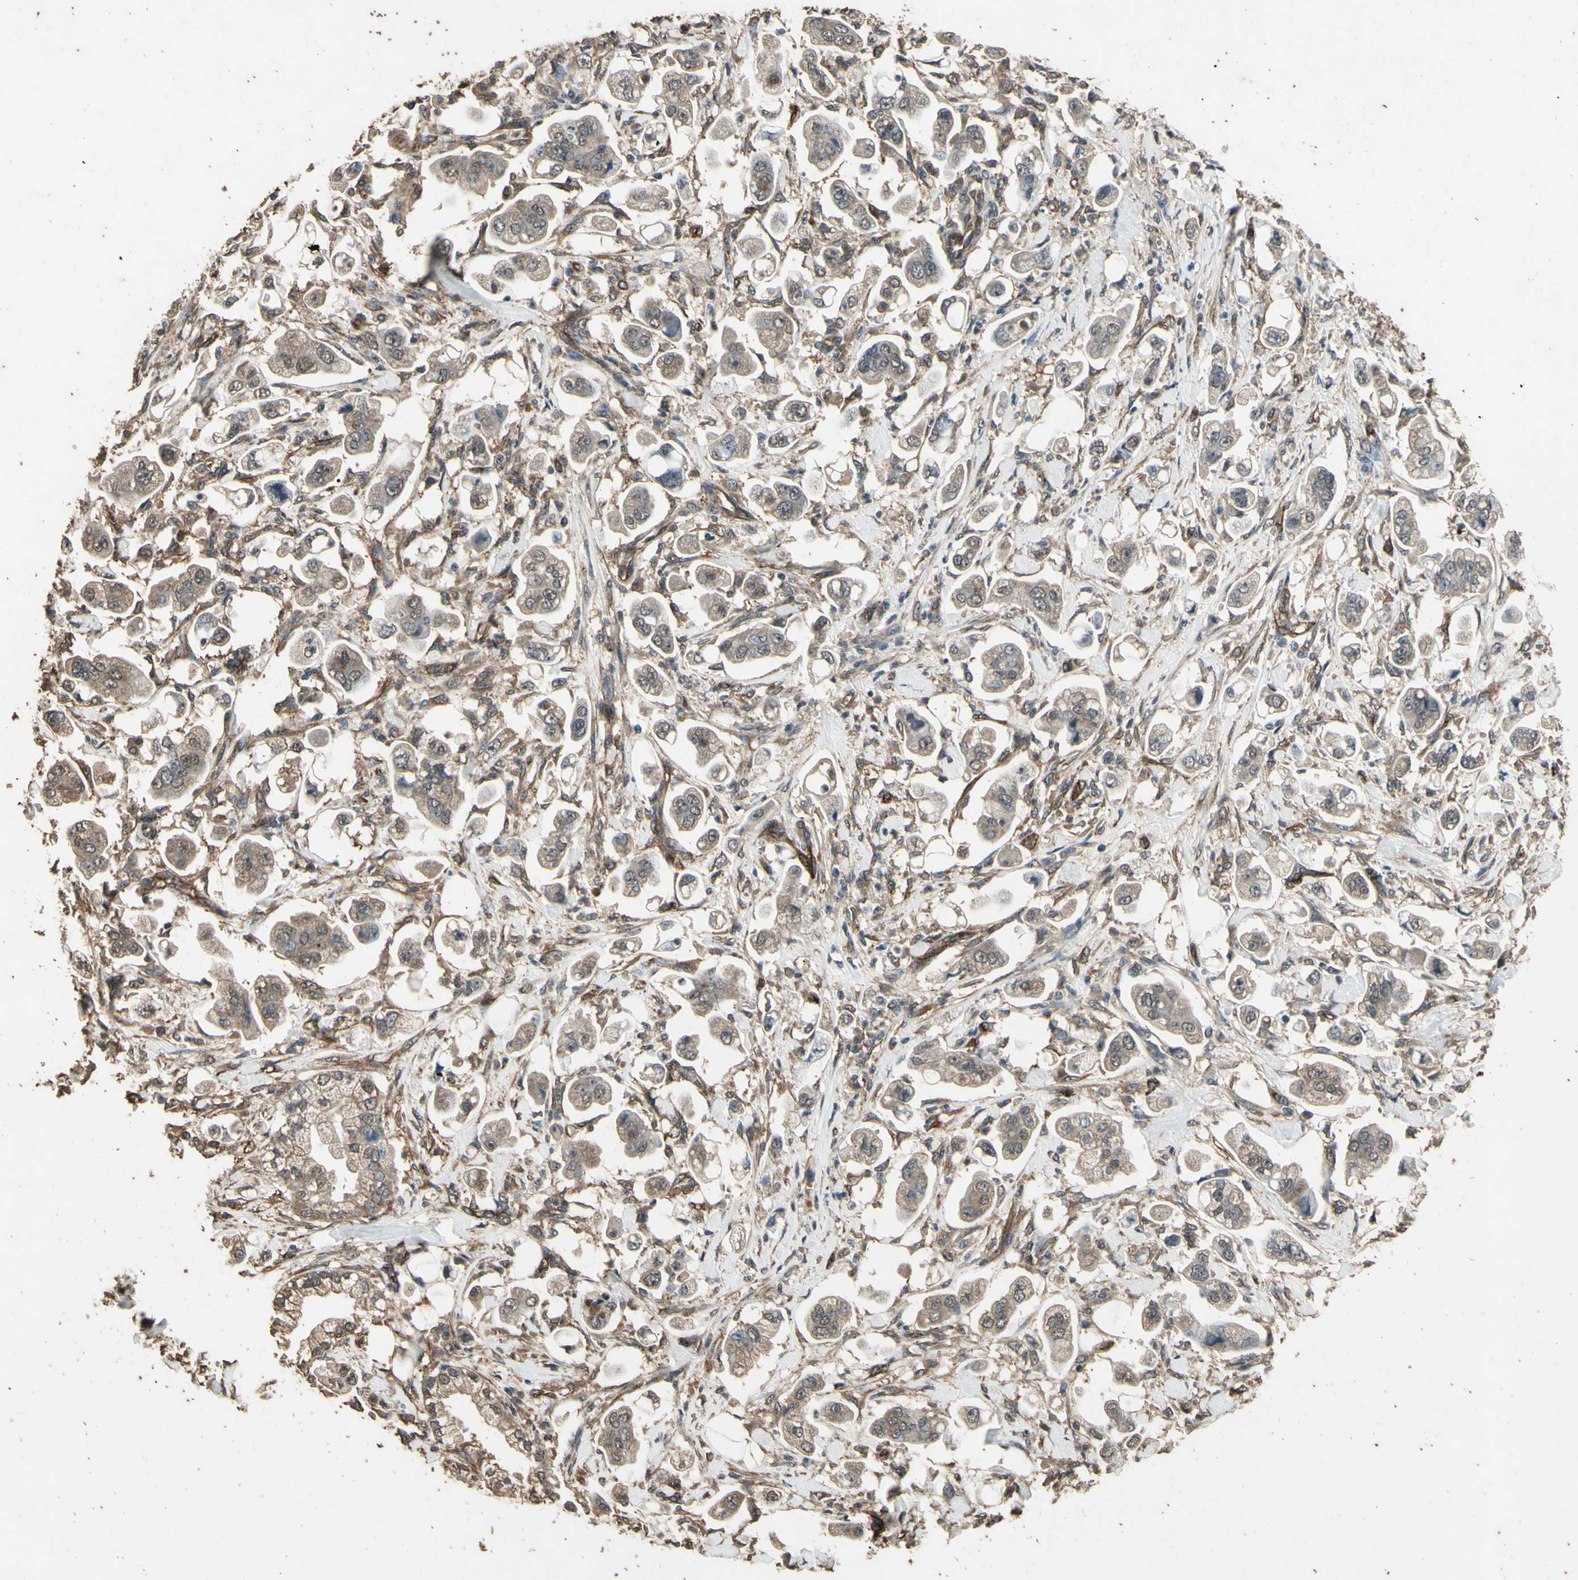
{"staining": {"intensity": "weak", "quantity": ">75%", "location": "cytoplasmic/membranous"}, "tissue": "stomach cancer", "cell_type": "Tumor cells", "image_type": "cancer", "snomed": [{"axis": "morphology", "description": "Adenocarcinoma, NOS"}, {"axis": "topography", "description": "Stomach"}], "caption": "Weak cytoplasmic/membranous expression is seen in approximately >75% of tumor cells in stomach cancer (adenocarcinoma).", "gene": "TSPO", "patient": {"sex": "male", "age": 62}}